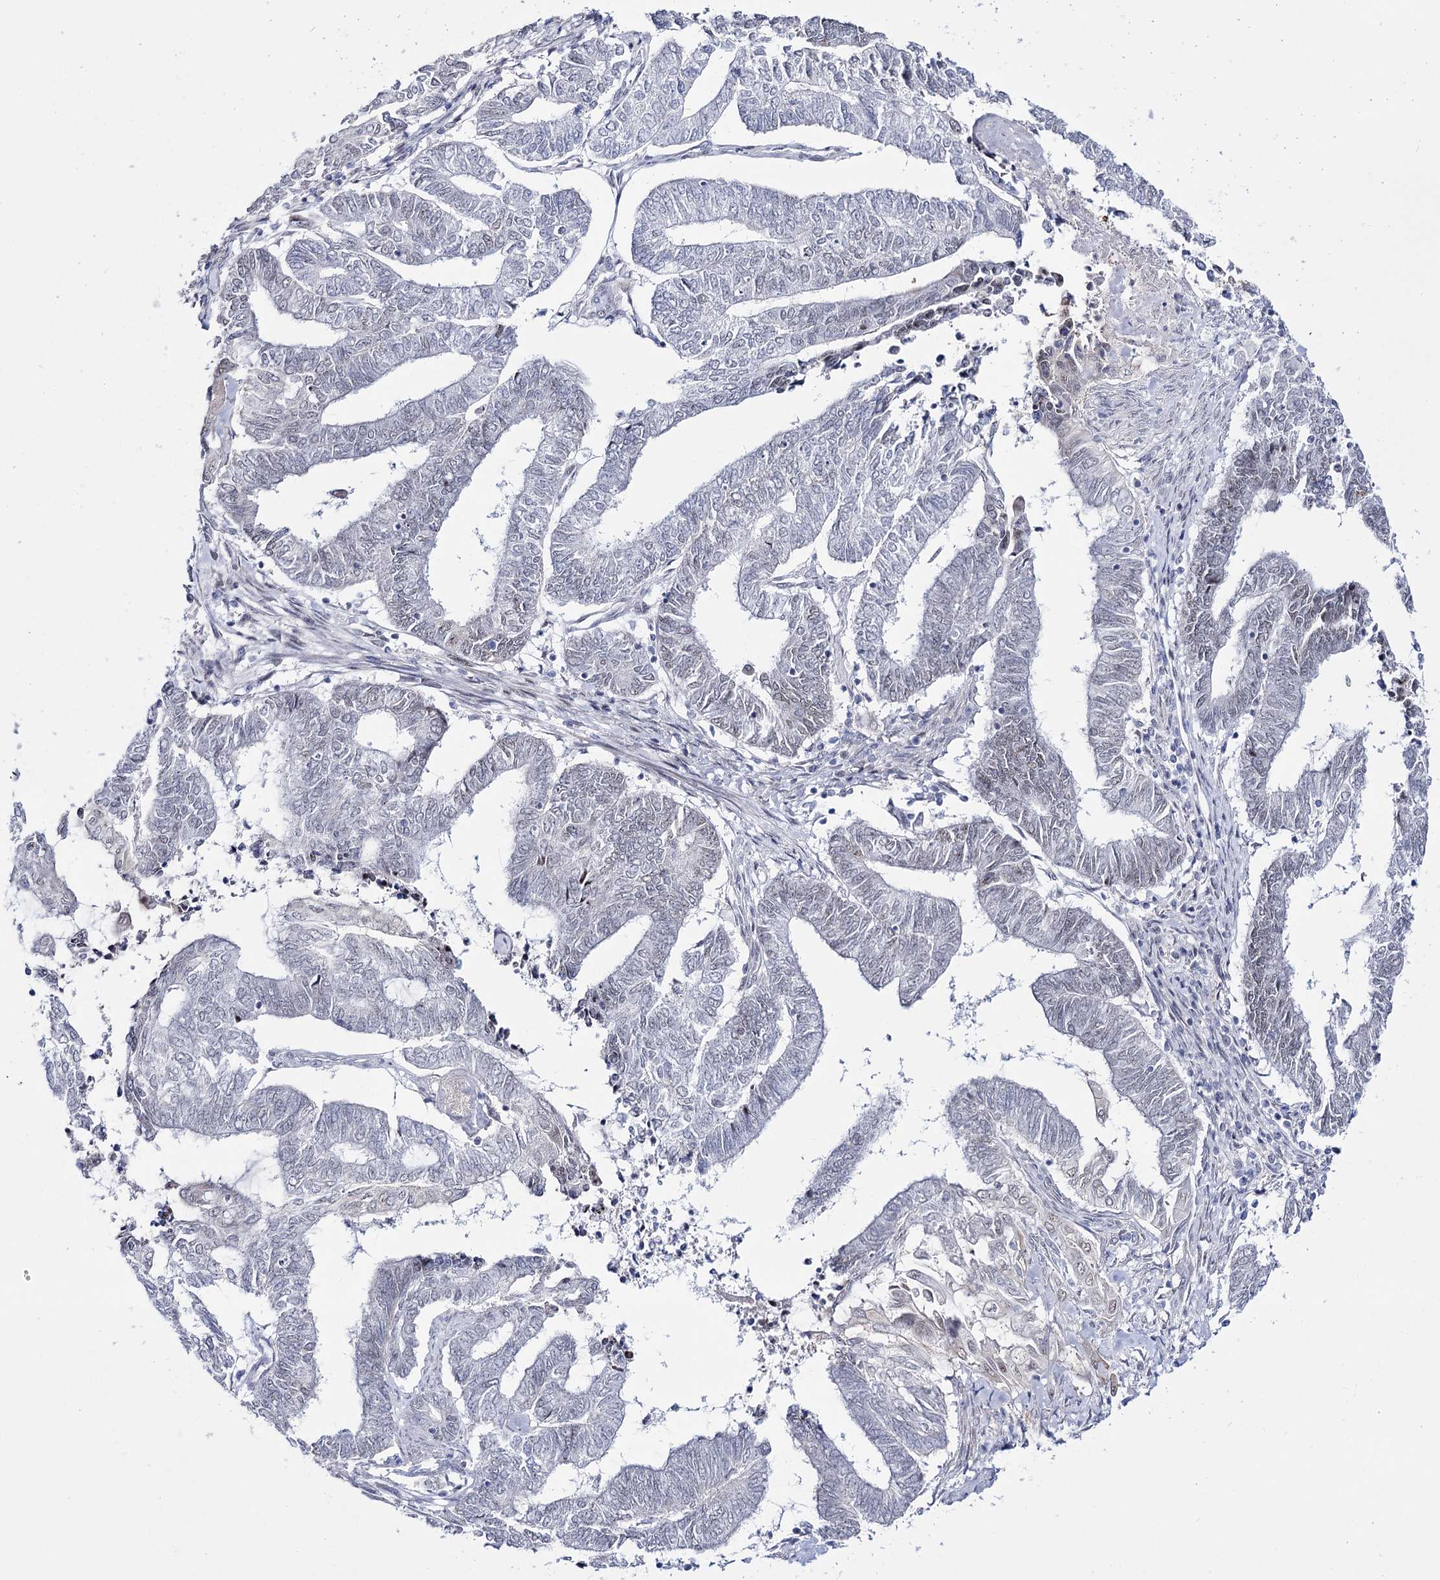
{"staining": {"intensity": "negative", "quantity": "none", "location": "none"}, "tissue": "endometrial cancer", "cell_type": "Tumor cells", "image_type": "cancer", "snomed": [{"axis": "morphology", "description": "Adenocarcinoma, NOS"}, {"axis": "topography", "description": "Uterus"}, {"axis": "topography", "description": "Endometrium"}], "caption": "Adenocarcinoma (endometrial) was stained to show a protein in brown. There is no significant positivity in tumor cells.", "gene": "RBM15B", "patient": {"sex": "female", "age": 70}}